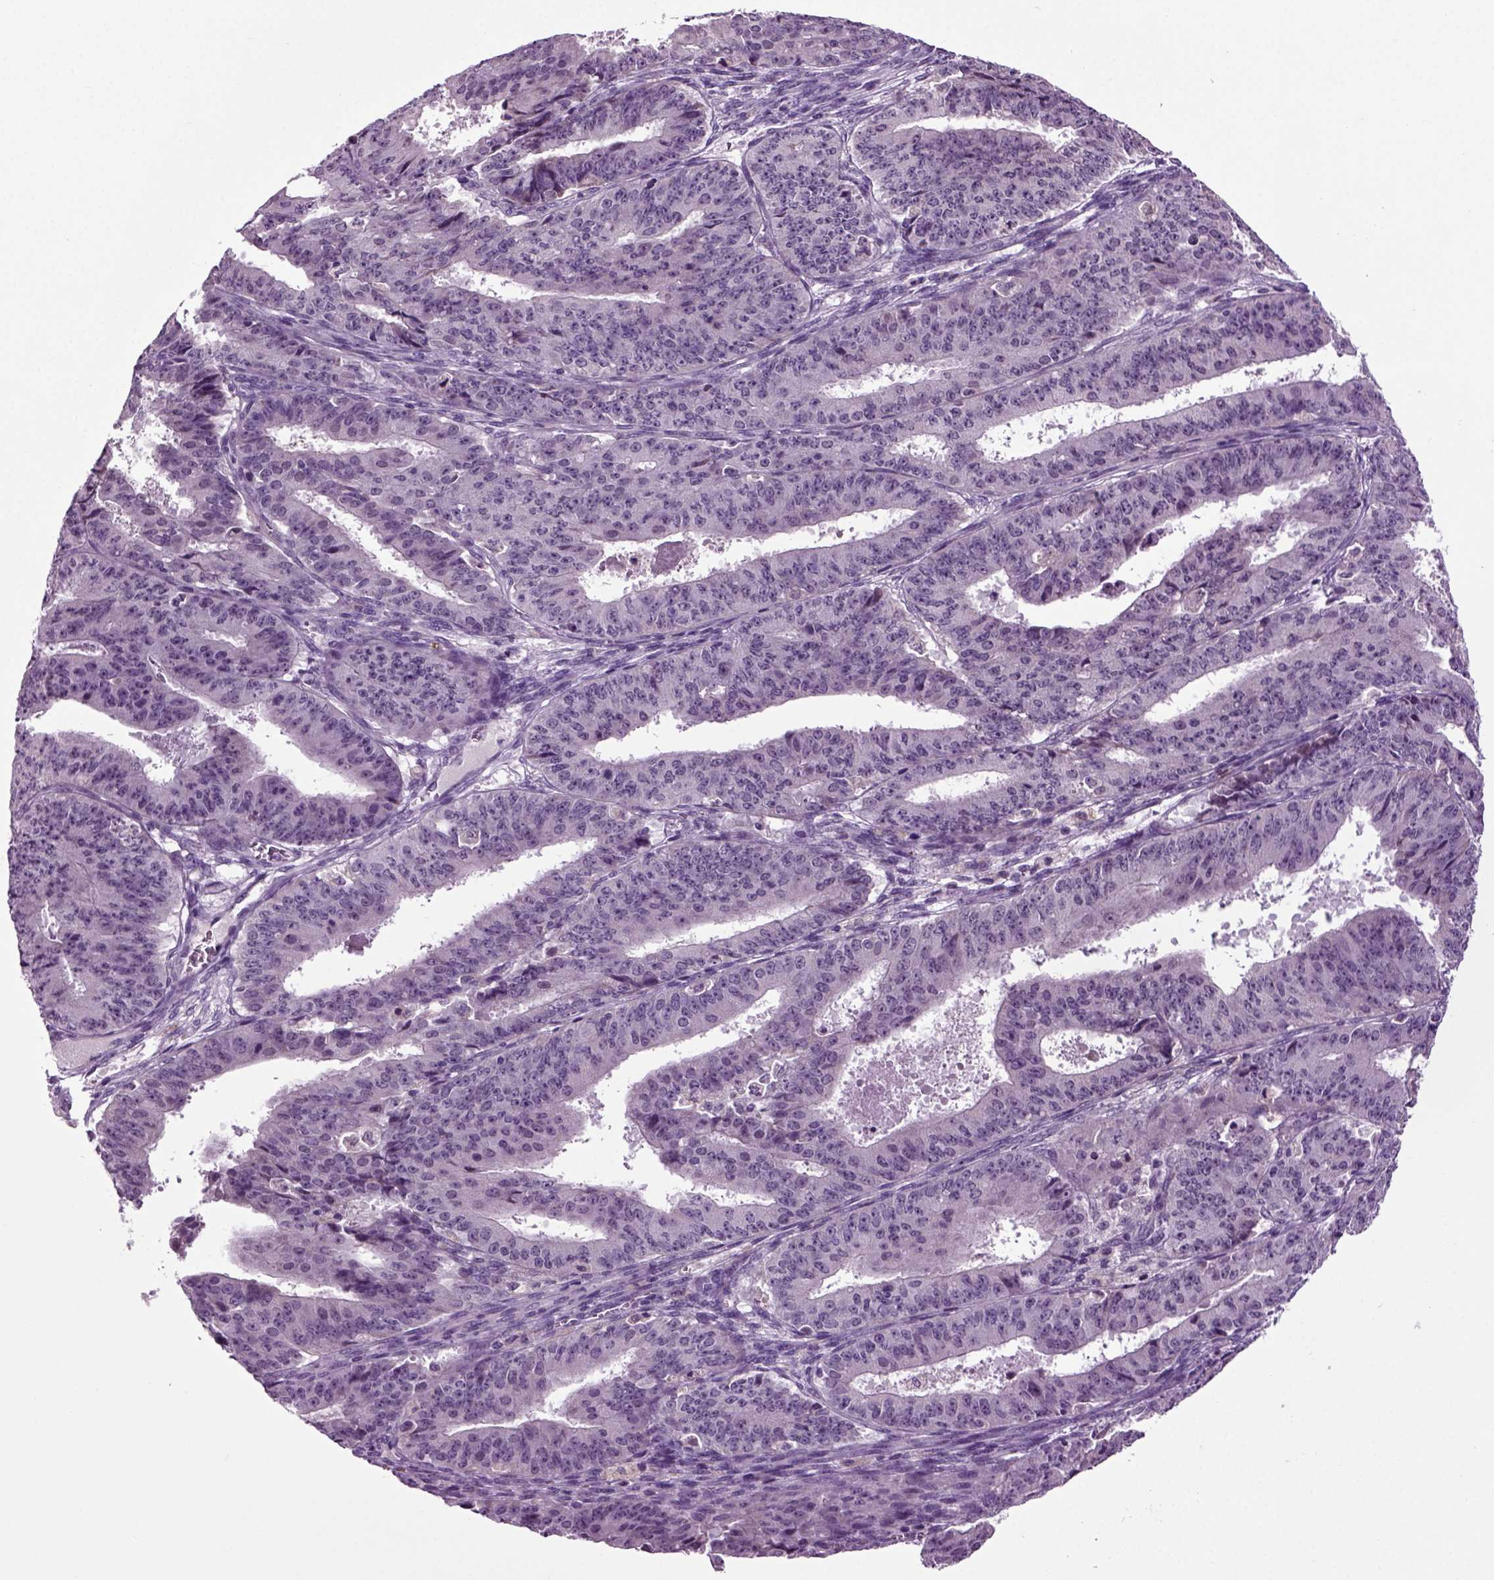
{"staining": {"intensity": "negative", "quantity": "none", "location": "none"}, "tissue": "ovarian cancer", "cell_type": "Tumor cells", "image_type": "cancer", "snomed": [{"axis": "morphology", "description": "Carcinoma, endometroid"}, {"axis": "topography", "description": "Ovary"}], "caption": "This is an IHC micrograph of human ovarian cancer (endometroid carcinoma). There is no positivity in tumor cells.", "gene": "SPATA17", "patient": {"sex": "female", "age": 42}}